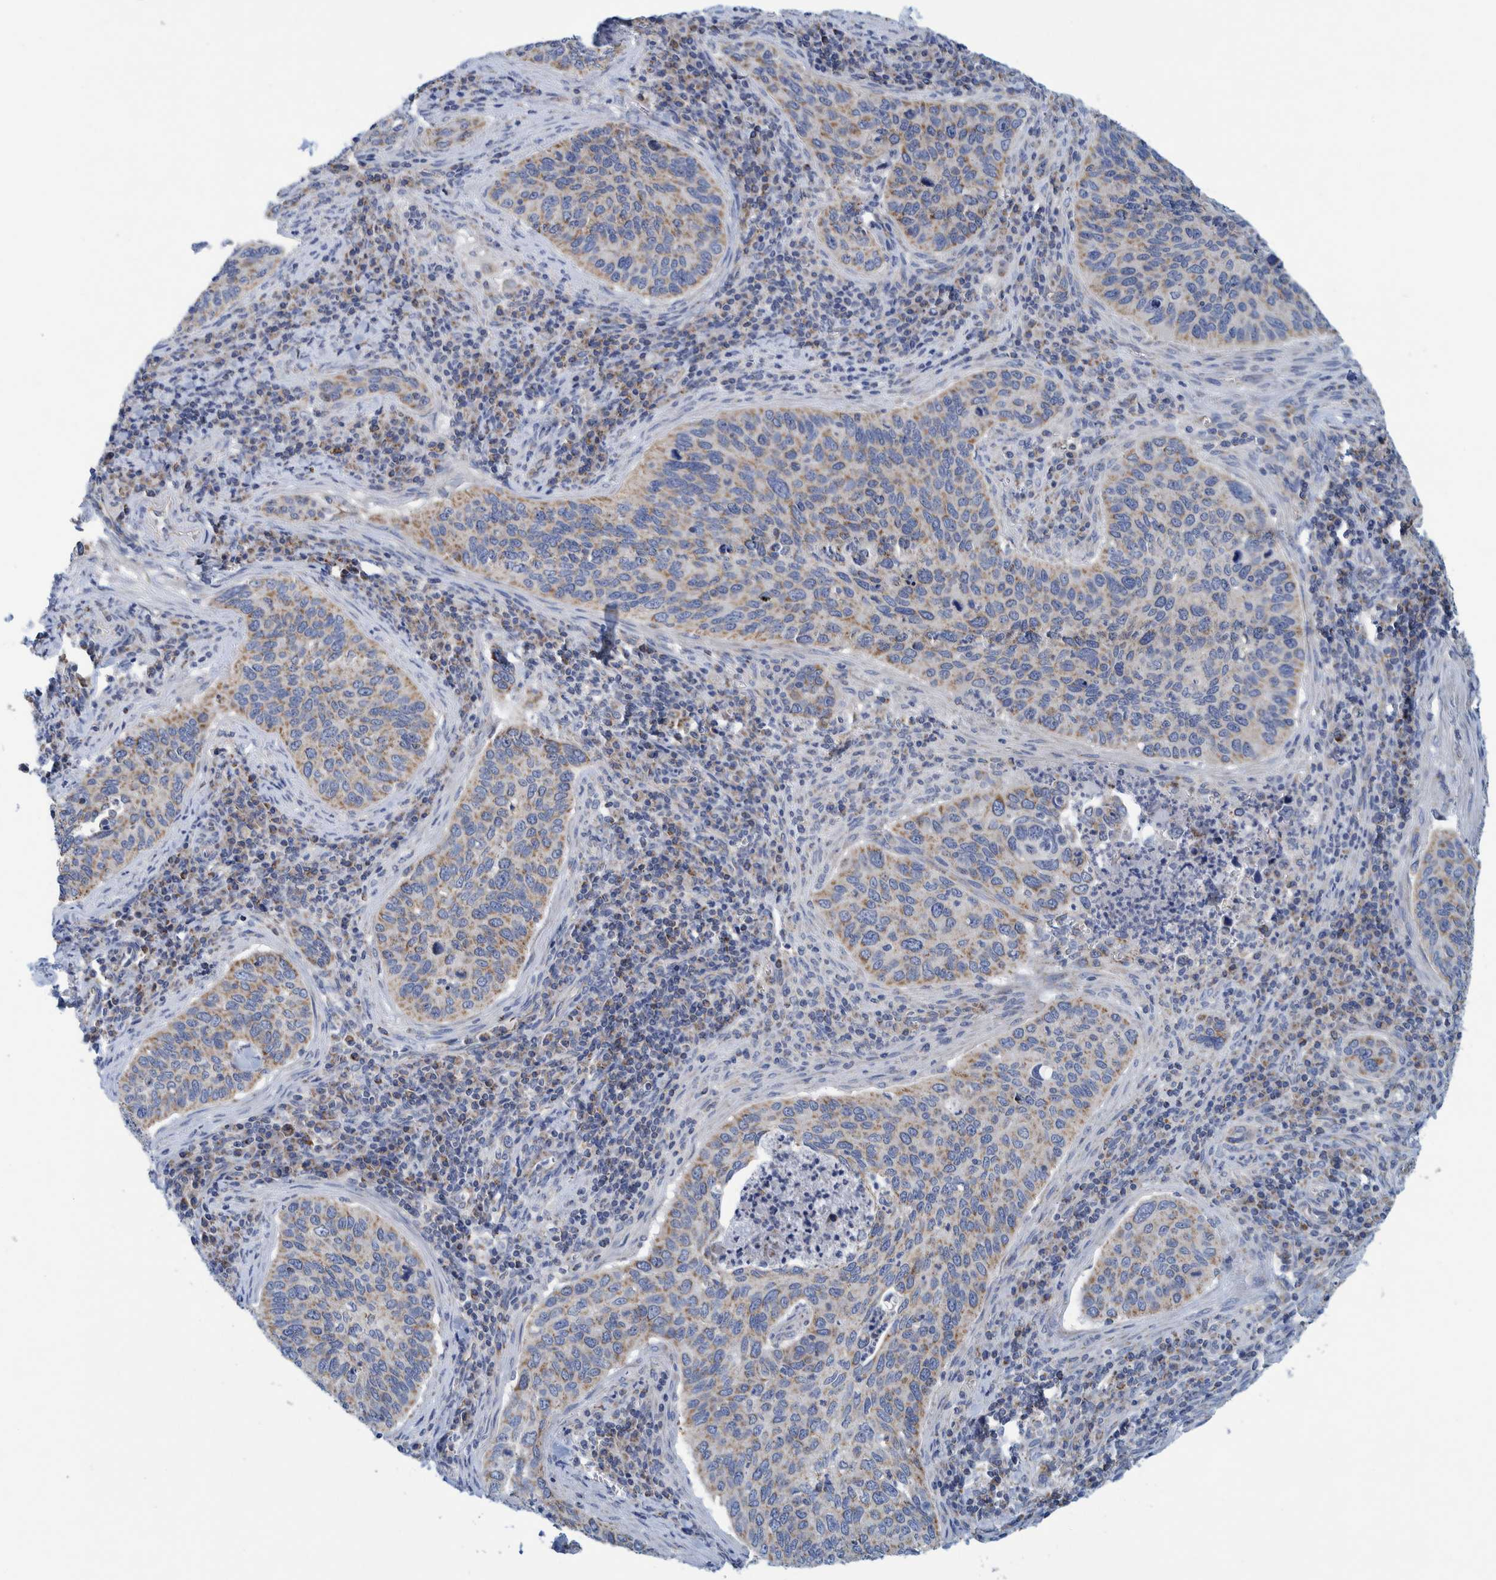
{"staining": {"intensity": "weak", "quantity": ">75%", "location": "cytoplasmic/membranous"}, "tissue": "cervical cancer", "cell_type": "Tumor cells", "image_type": "cancer", "snomed": [{"axis": "morphology", "description": "Squamous cell carcinoma, NOS"}, {"axis": "topography", "description": "Cervix"}], "caption": "Protein staining shows weak cytoplasmic/membranous staining in about >75% of tumor cells in cervical cancer. (brown staining indicates protein expression, while blue staining denotes nuclei).", "gene": "MRPS7", "patient": {"sex": "female", "age": 53}}